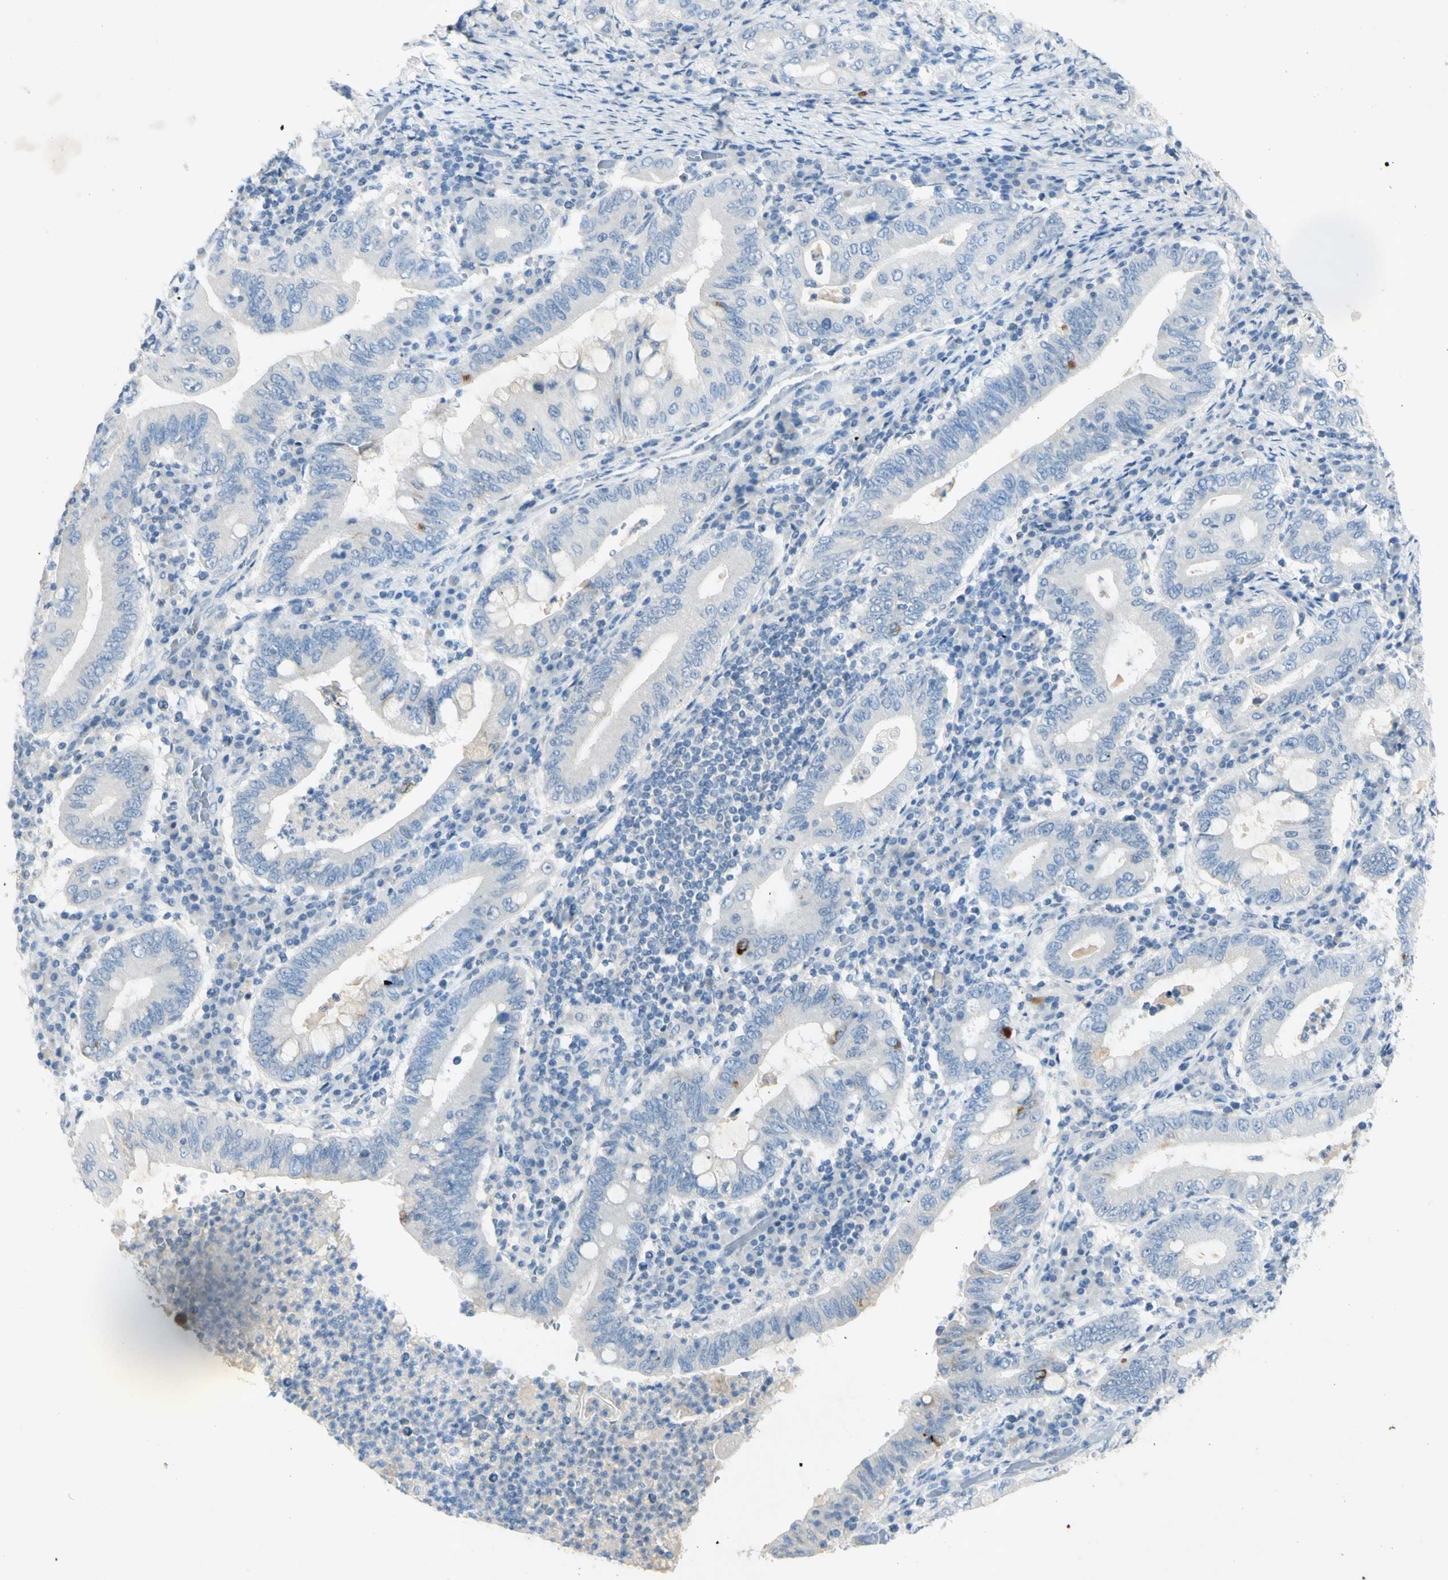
{"staining": {"intensity": "negative", "quantity": "none", "location": "none"}, "tissue": "stomach cancer", "cell_type": "Tumor cells", "image_type": "cancer", "snomed": [{"axis": "morphology", "description": "Normal tissue, NOS"}, {"axis": "morphology", "description": "Adenocarcinoma, NOS"}, {"axis": "topography", "description": "Esophagus"}, {"axis": "topography", "description": "Stomach, upper"}, {"axis": "topography", "description": "Peripheral nerve tissue"}], "caption": "IHC histopathology image of neoplastic tissue: human stomach cancer stained with DAB reveals no significant protein positivity in tumor cells.", "gene": "GDF15", "patient": {"sex": "male", "age": 62}}